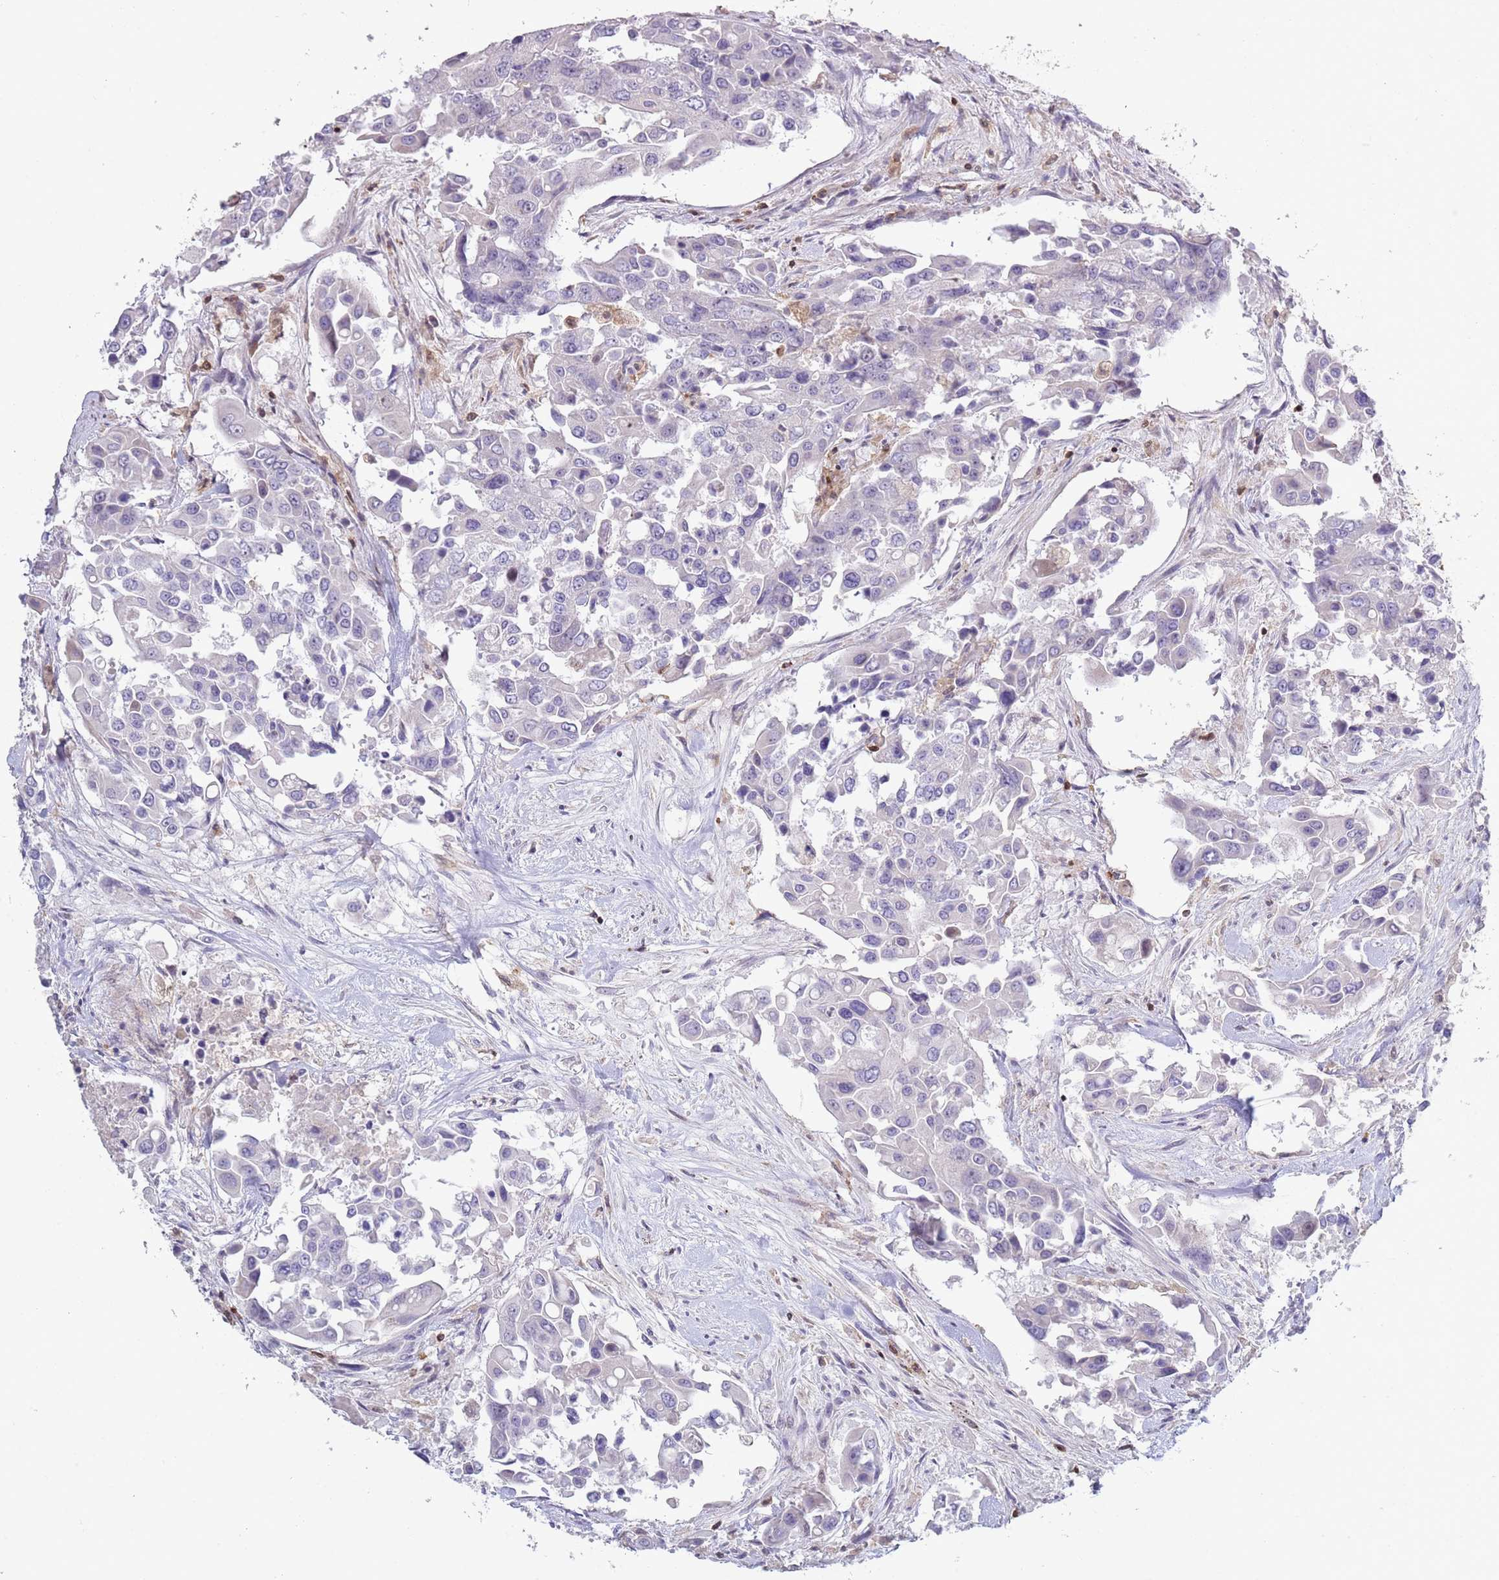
{"staining": {"intensity": "negative", "quantity": "none", "location": "none"}, "tissue": "colorectal cancer", "cell_type": "Tumor cells", "image_type": "cancer", "snomed": [{"axis": "morphology", "description": "Adenocarcinoma, NOS"}, {"axis": "topography", "description": "Colon"}], "caption": "Immunohistochemistry (IHC) of human colorectal cancer displays no positivity in tumor cells.", "gene": "LPXN", "patient": {"sex": "male", "age": 77}}